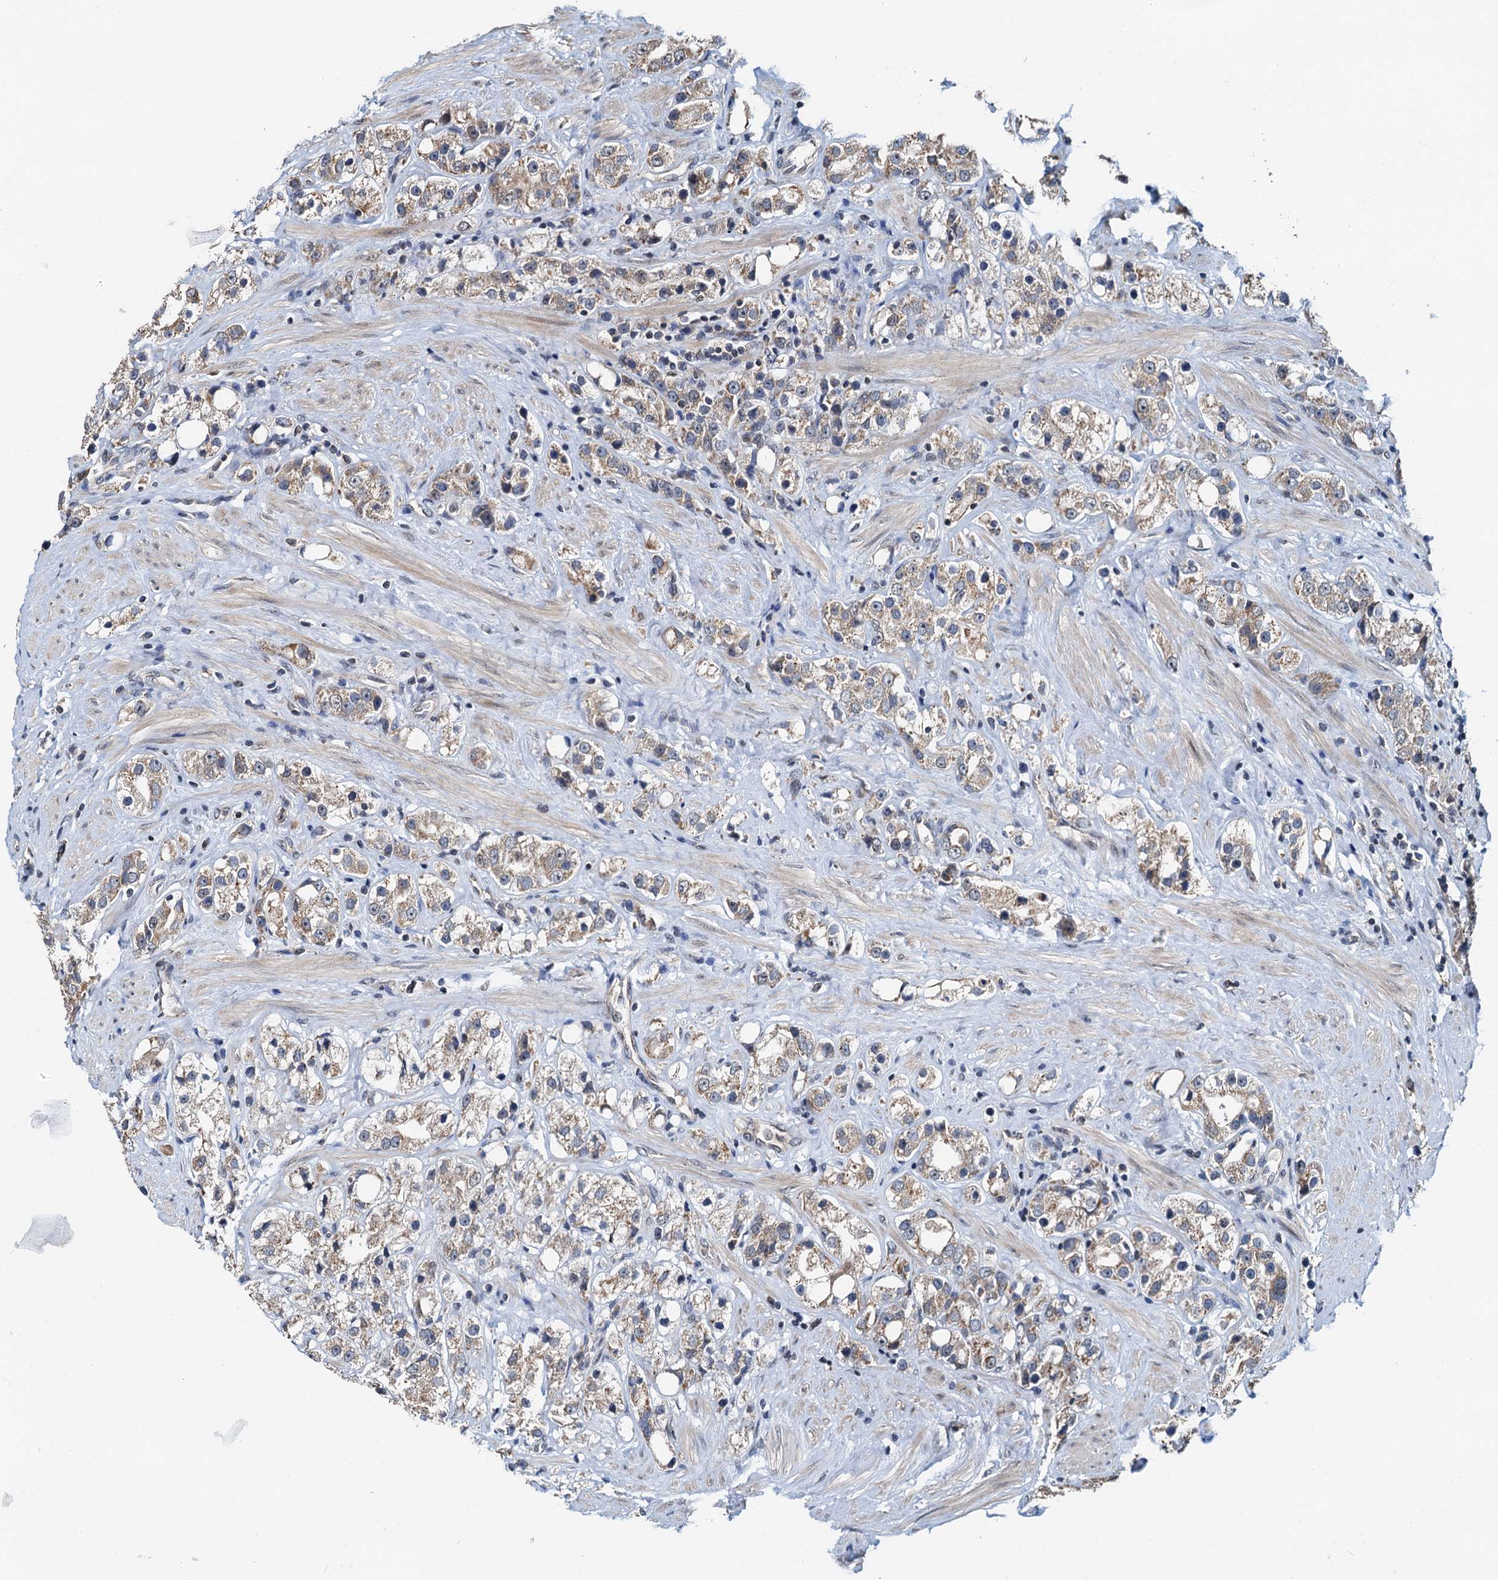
{"staining": {"intensity": "moderate", "quantity": ">75%", "location": "cytoplasmic/membranous"}, "tissue": "prostate cancer", "cell_type": "Tumor cells", "image_type": "cancer", "snomed": [{"axis": "morphology", "description": "Adenocarcinoma, NOS"}, {"axis": "topography", "description": "Prostate"}], "caption": "IHC (DAB (3,3'-diaminobenzidine)) staining of human adenocarcinoma (prostate) shows moderate cytoplasmic/membranous protein expression in approximately >75% of tumor cells.", "gene": "MCMBP", "patient": {"sex": "male", "age": 79}}